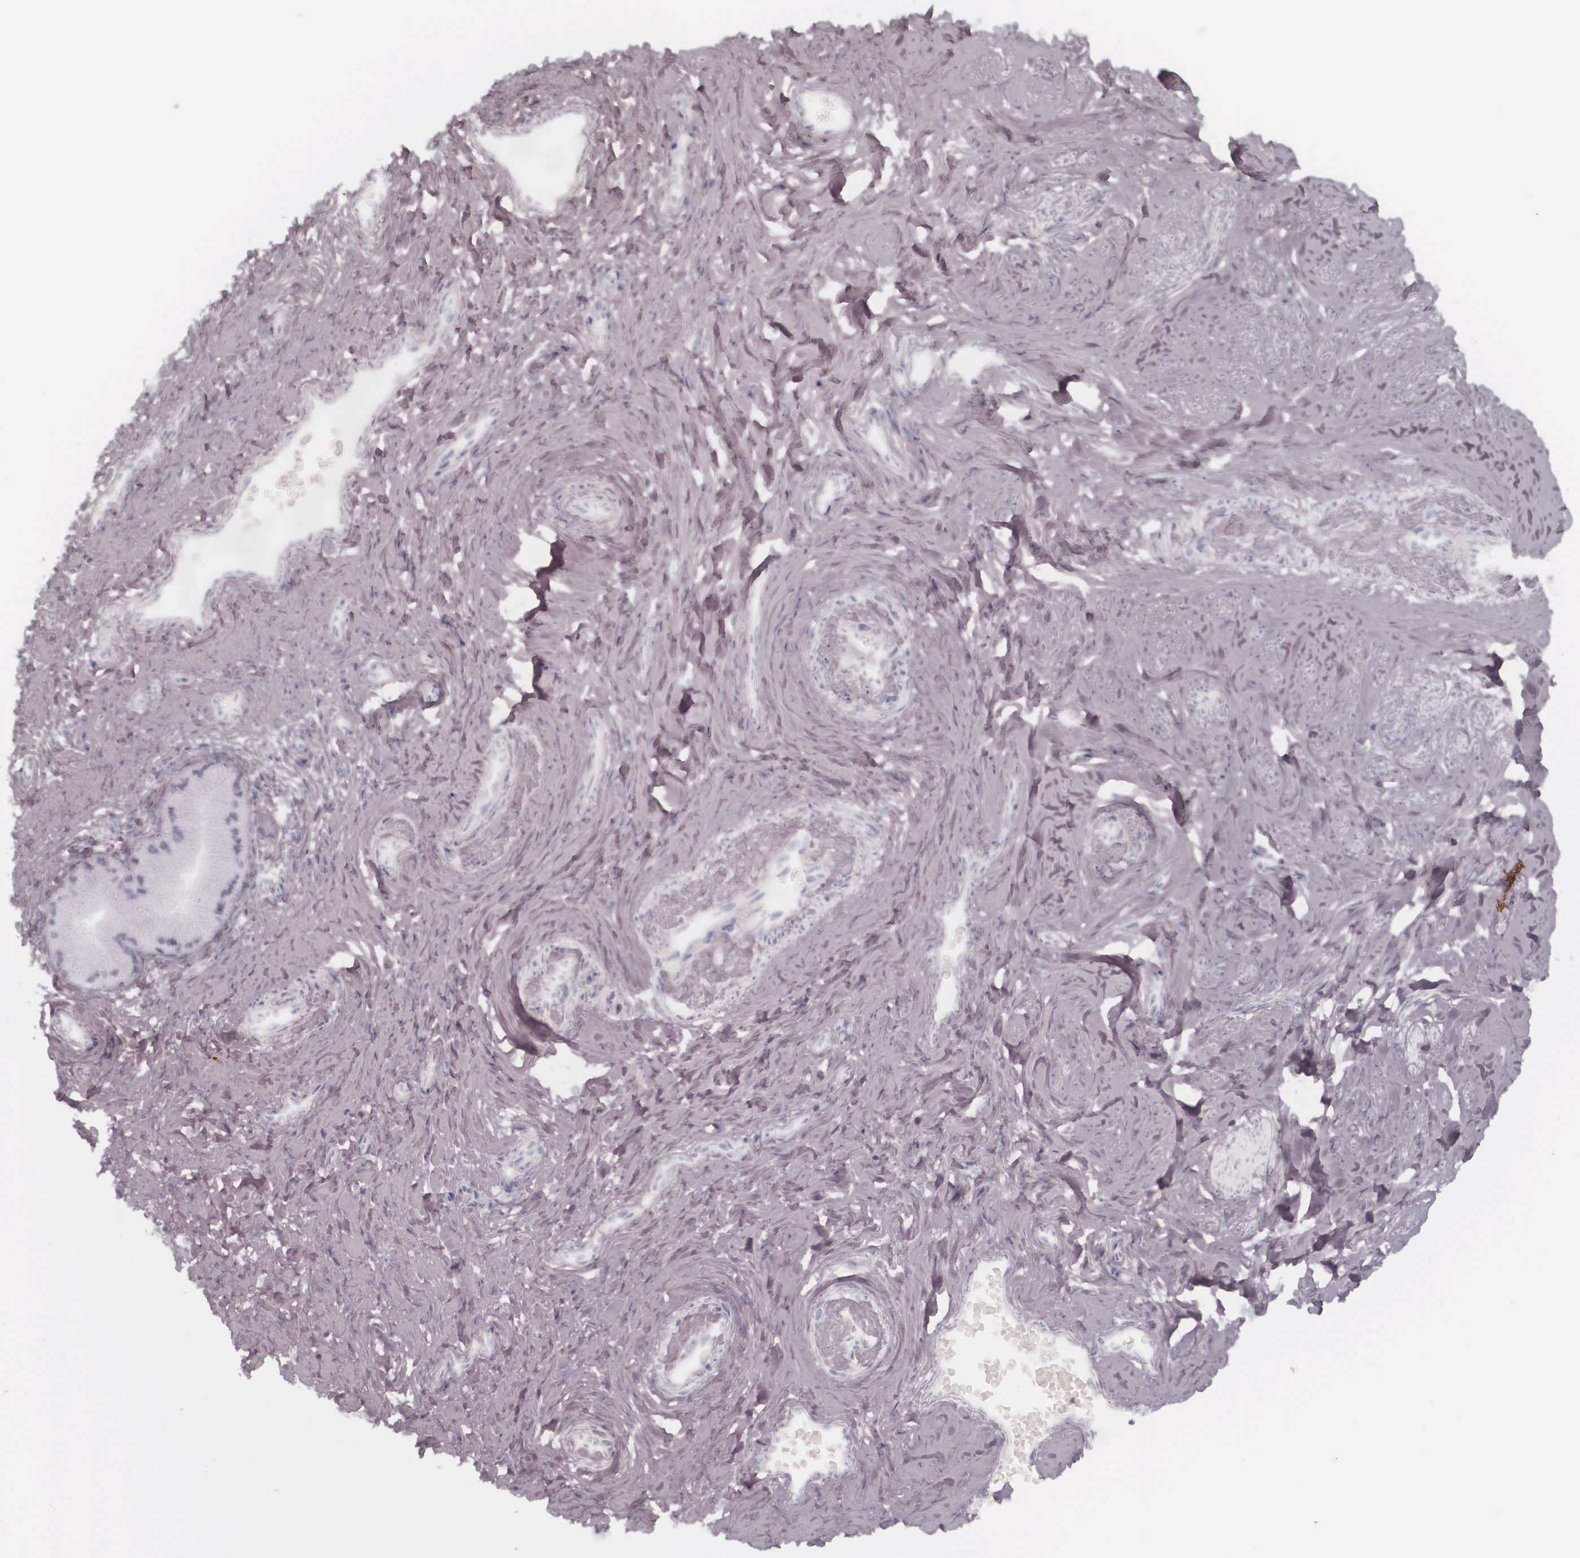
{"staining": {"intensity": "negative", "quantity": "none", "location": "none"}, "tissue": "cervix", "cell_type": "Glandular cells", "image_type": "normal", "snomed": [{"axis": "morphology", "description": "Normal tissue, NOS"}, {"axis": "topography", "description": "Cervix"}], "caption": "Immunohistochemistry of benign human cervix reveals no staining in glandular cells. The staining was performed using DAB to visualize the protein expression in brown, while the nuclei were stained in blue with hematoxylin (Magnification: 20x).", "gene": "KRT14", "patient": {"sex": "female", "age": 70}}